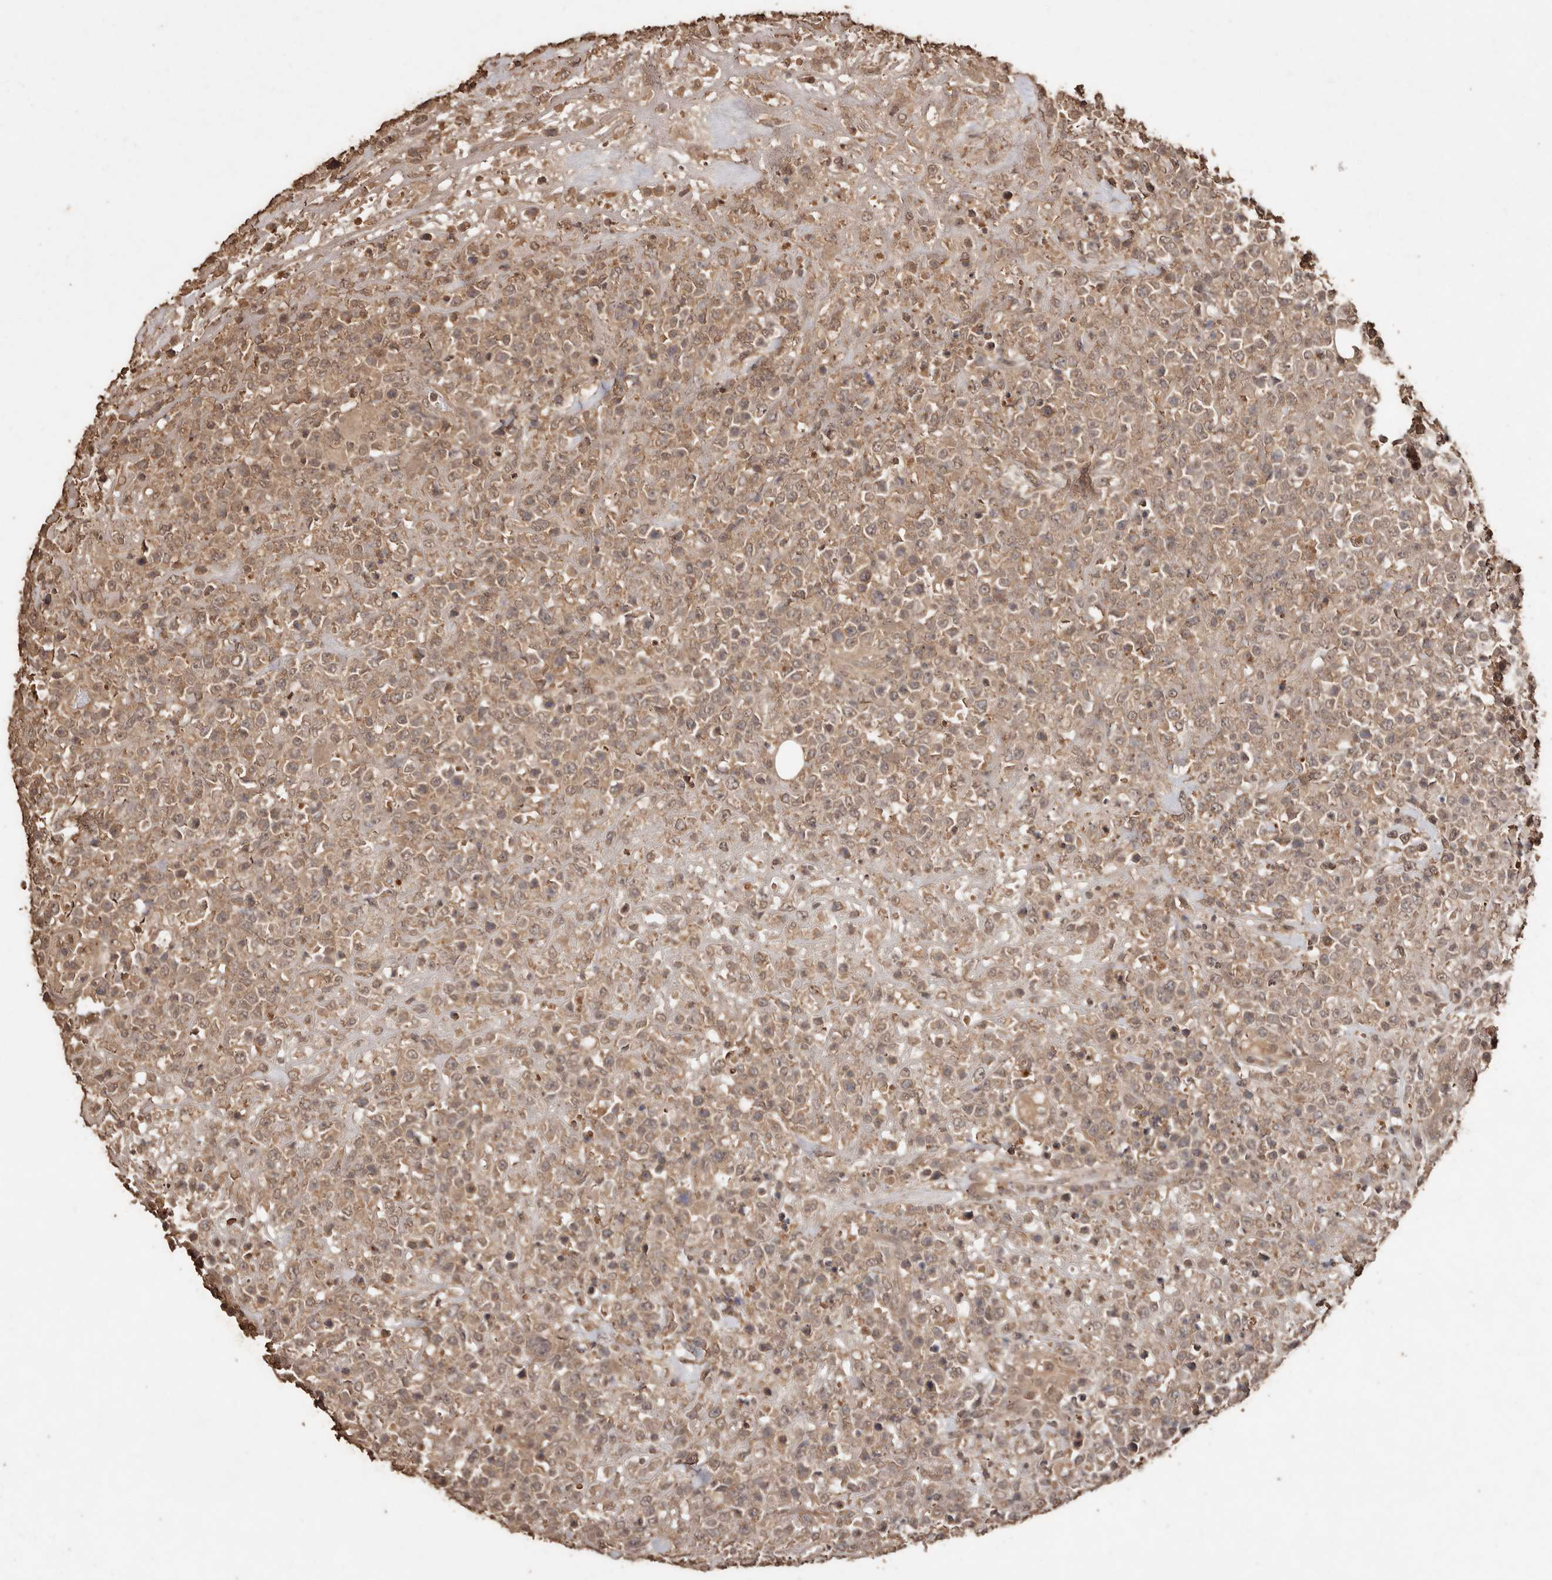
{"staining": {"intensity": "weak", "quantity": ">75%", "location": "cytoplasmic/membranous"}, "tissue": "lymphoma", "cell_type": "Tumor cells", "image_type": "cancer", "snomed": [{"axis": "morphology", "description": "Malignant lymphoma, non-Hodgkin's type, High grade"}, {"axis": "topography", "description": "Colon"}], "caption": "An immunohistochemistry micrograph of tumor tissue is shown. Protein staining in brown labels weak cytoplasmic/membranous positivity in lymphoma within tumor cells.", "gene": "PKDCC", "patient": {"sex": "female", "age": 53}}